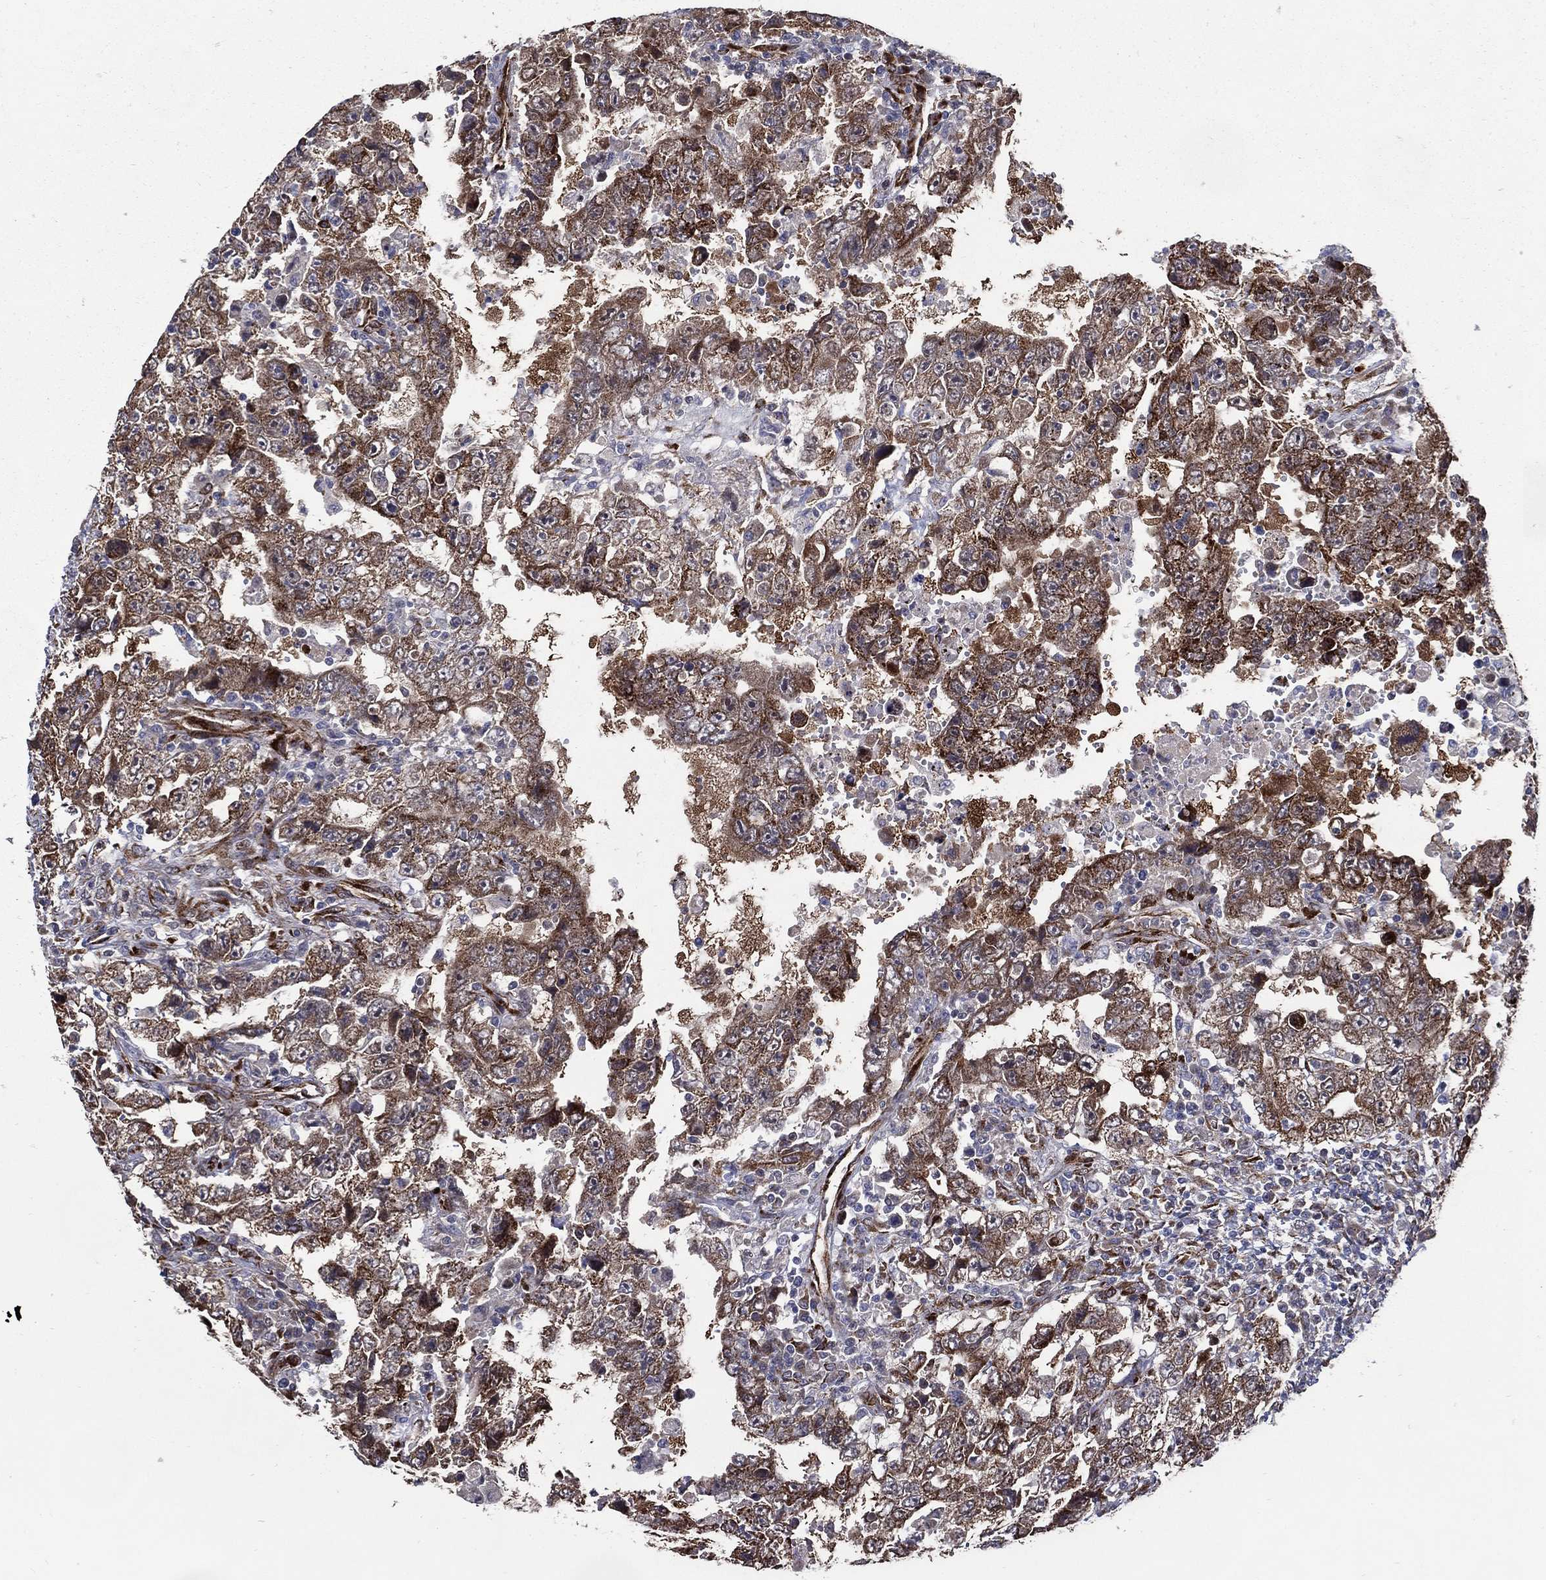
{"staining": {"intensity": "moderate", "quantity": ">75%", "location": "cytoplasmic/membranous"}, "tissue": "testis cancer", "cell_type": "Tumor cells", "image_type": "cancer", "snomed": [{"axis": "morphology", "description": "Carcinoma, Embryonal, NOS"}, {"axis": "topography", "description": "Testis"}], "caption": "Testis embryonal carcinoma stained with a protein marker exhibits moderate staining in tumor cells.", "gene": "ARHGAP11A", "patient": {"sex": "male", "age": 26}}